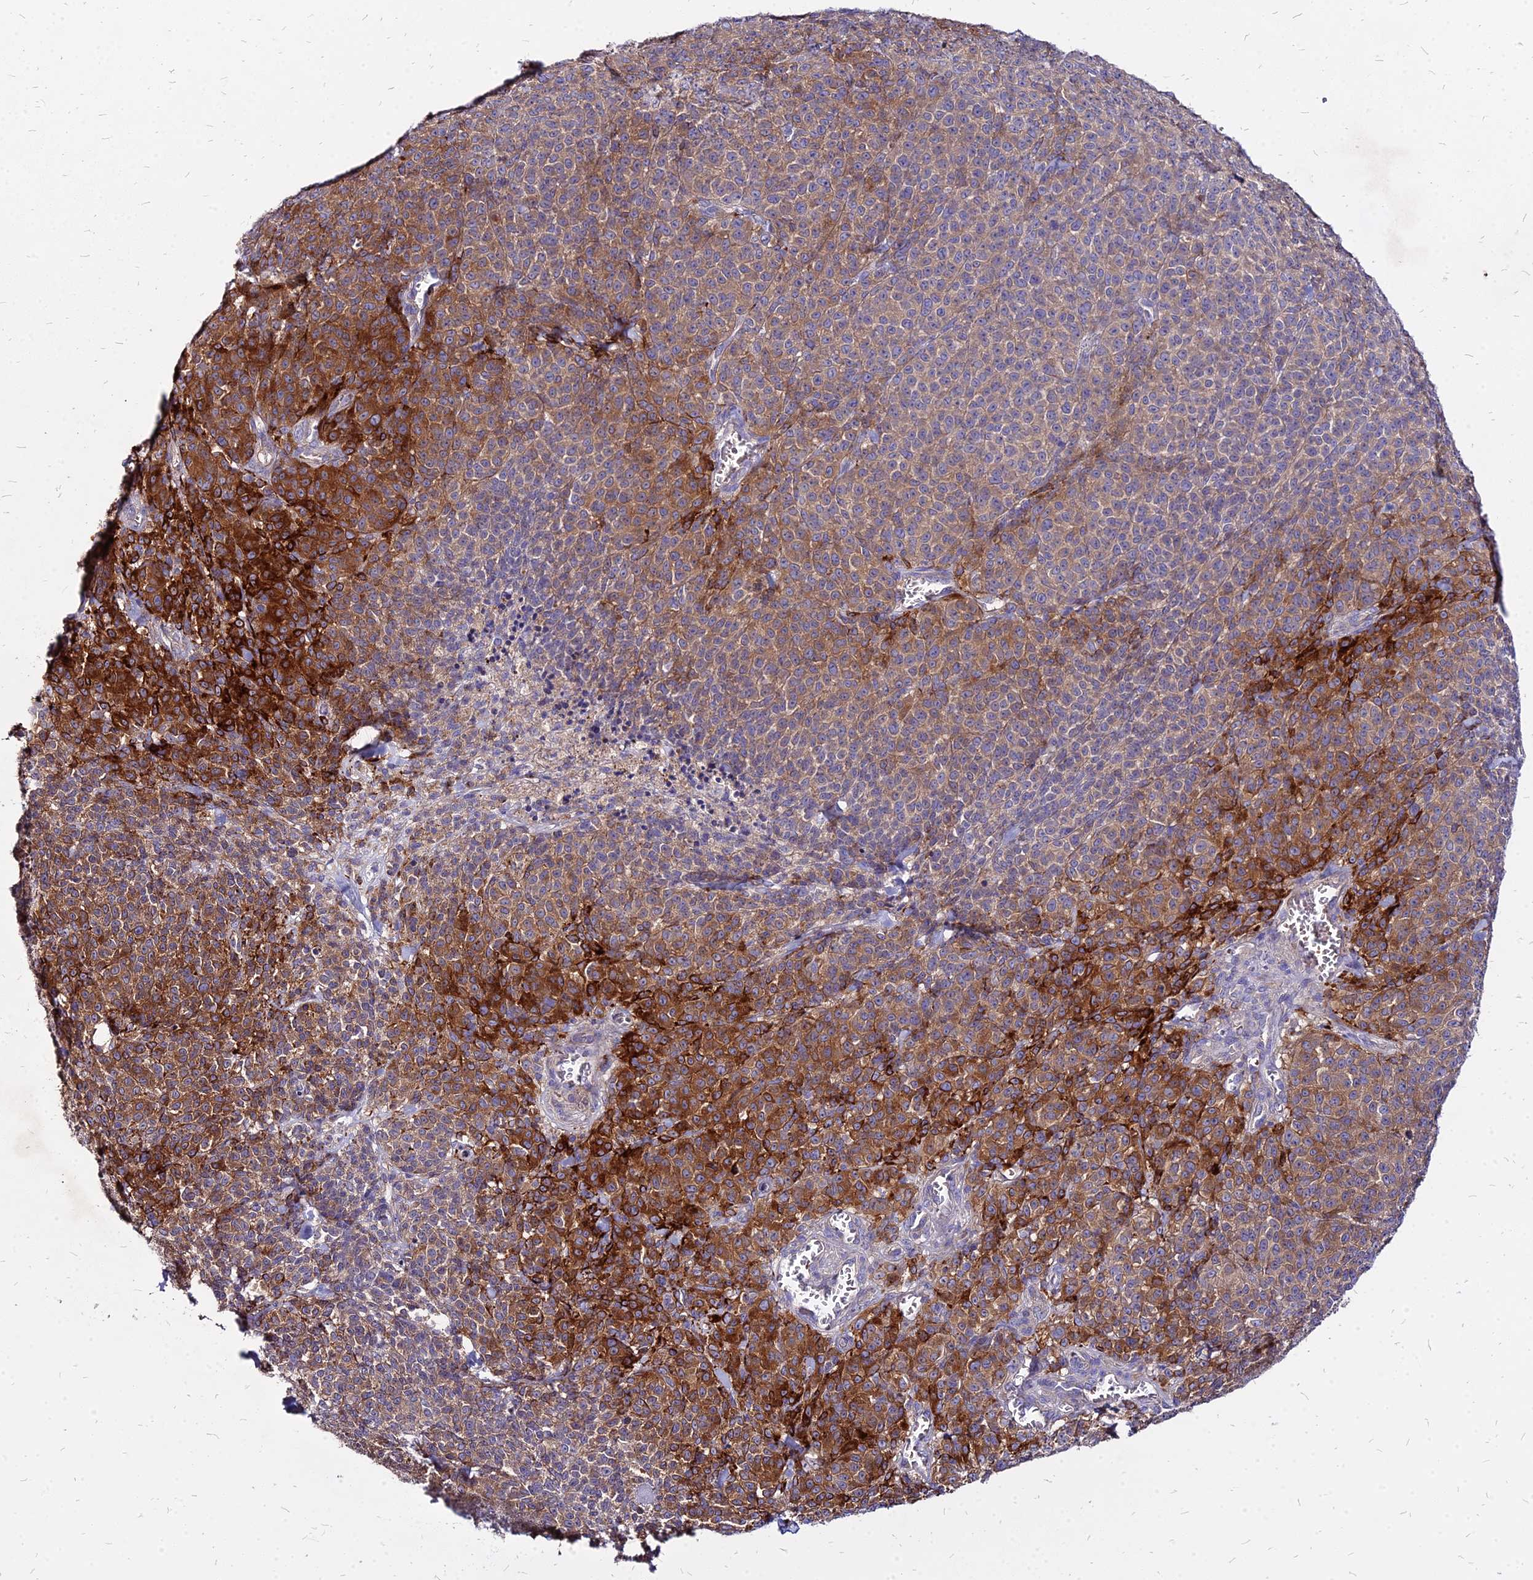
{"staining": {"intensity": "strong", "quantity": "25%-75%", "location": "cytoplasmic/membranous"}, "tissue": "melanoma", "cell_type": "Tumor cells", "image_type": "cancer", "snomed": [{"axis": "morphology", "description": "Normal tissue, NOS"}, {"axis": "morphology", "description": "Malignant melanoma, NOS"}, {"axis": "topography", "description": "Skin"}], "caption": "There is high levels of strong cytoplasmic/membranous positivity in tumor cells of melanoma, as demonstrated by immunohistochemical staining (brown color).", "gene": "COMMD10", "patient": {"sex": "female", "age": 34}}